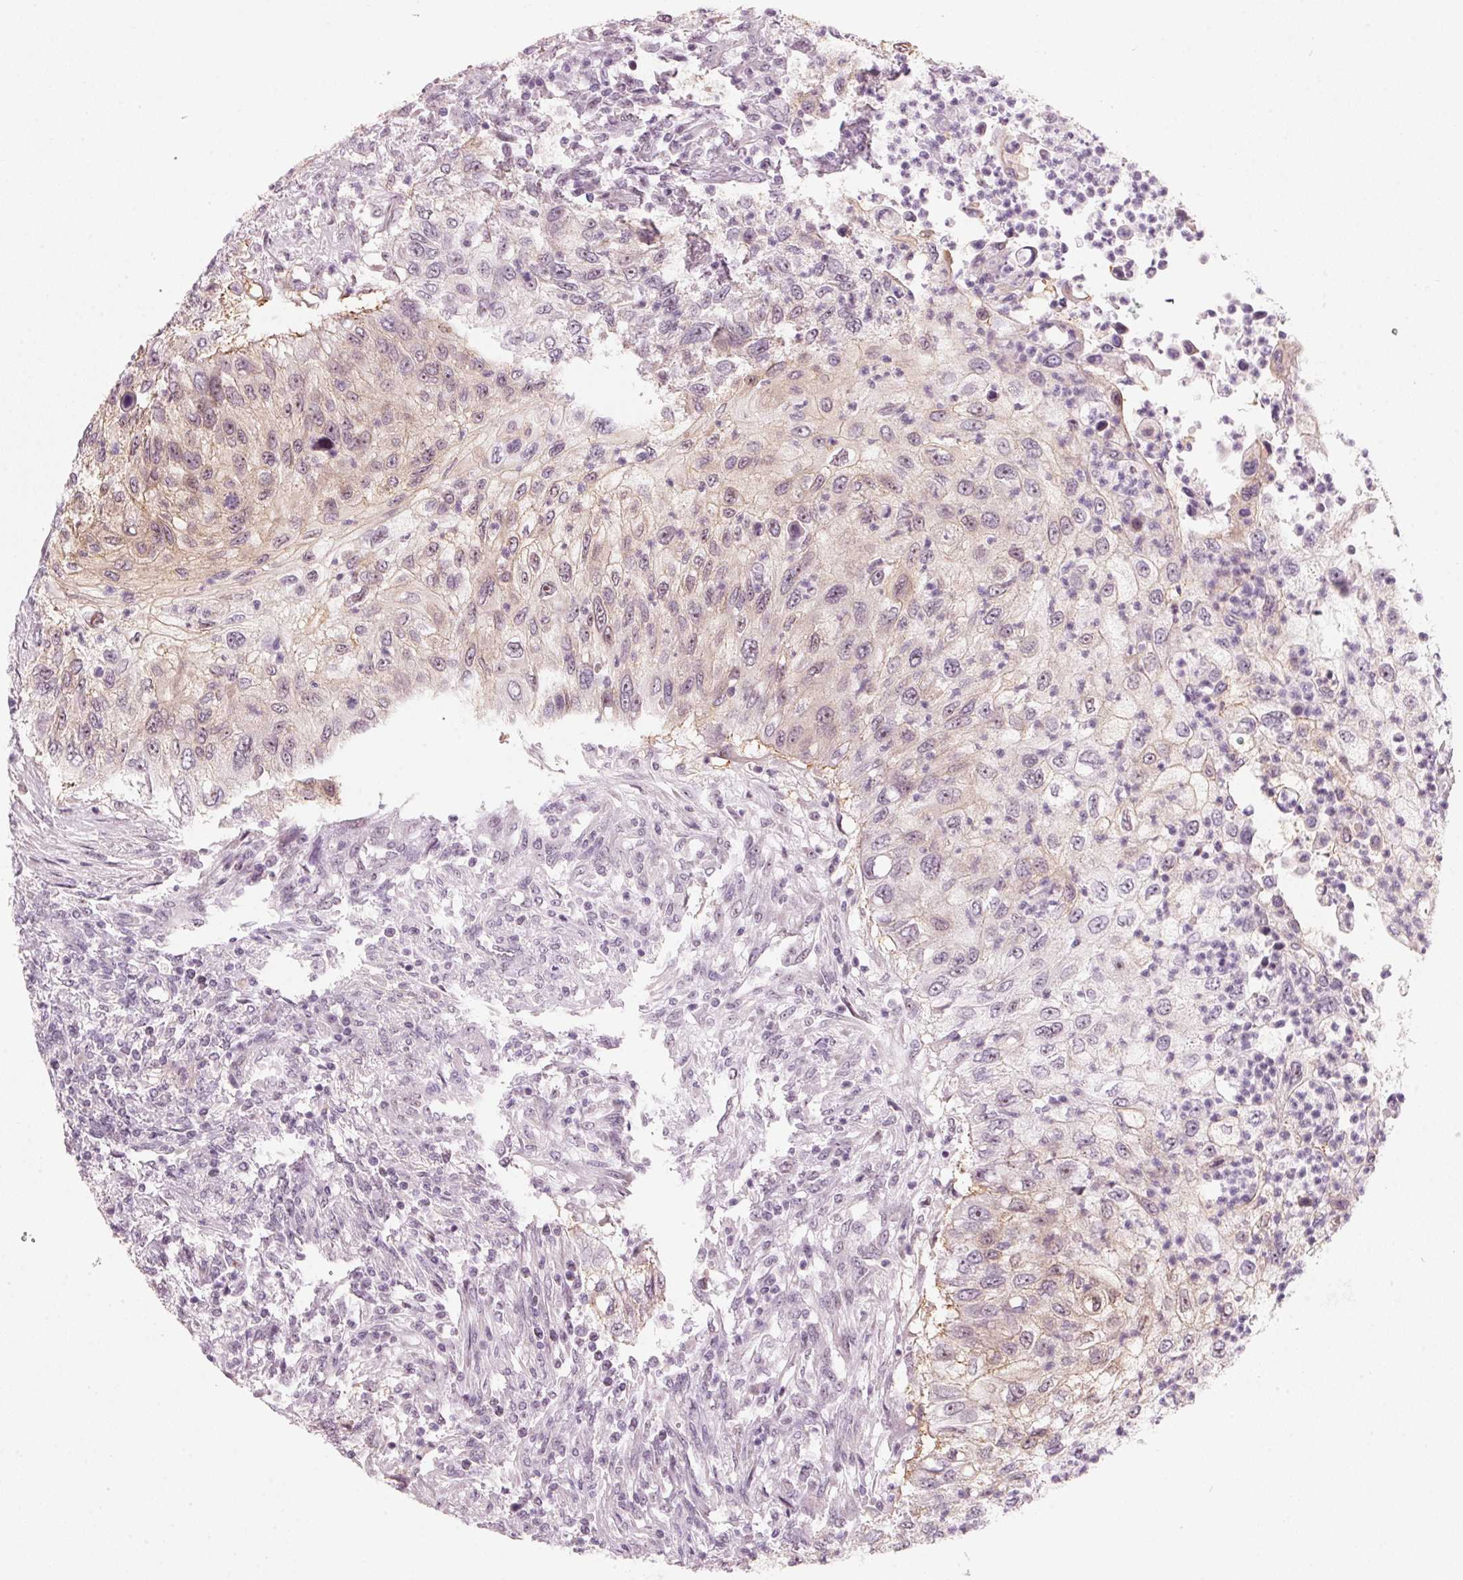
{"staining": {"intensity": "weak", "quantity": "<25%", "location": "cytoplasmic/membranous,nuclear"}, "tissue": "urothelial cancer", "cell_type": "Tumor cells", "image_type": "cancer", "snomed": [{"axis": "morphology", "description": "Urothelial carcinoma, High grade"}, {"axis": "topography", "description": "Urinary bladder"}], "caption": "Urothelial carcinoma (high-grade) was stained to show a protein in brown. There is no significant expression in tumor cells.", "gene": "DNTTIP2", "patient": {"sex": "female", "age": 60}}